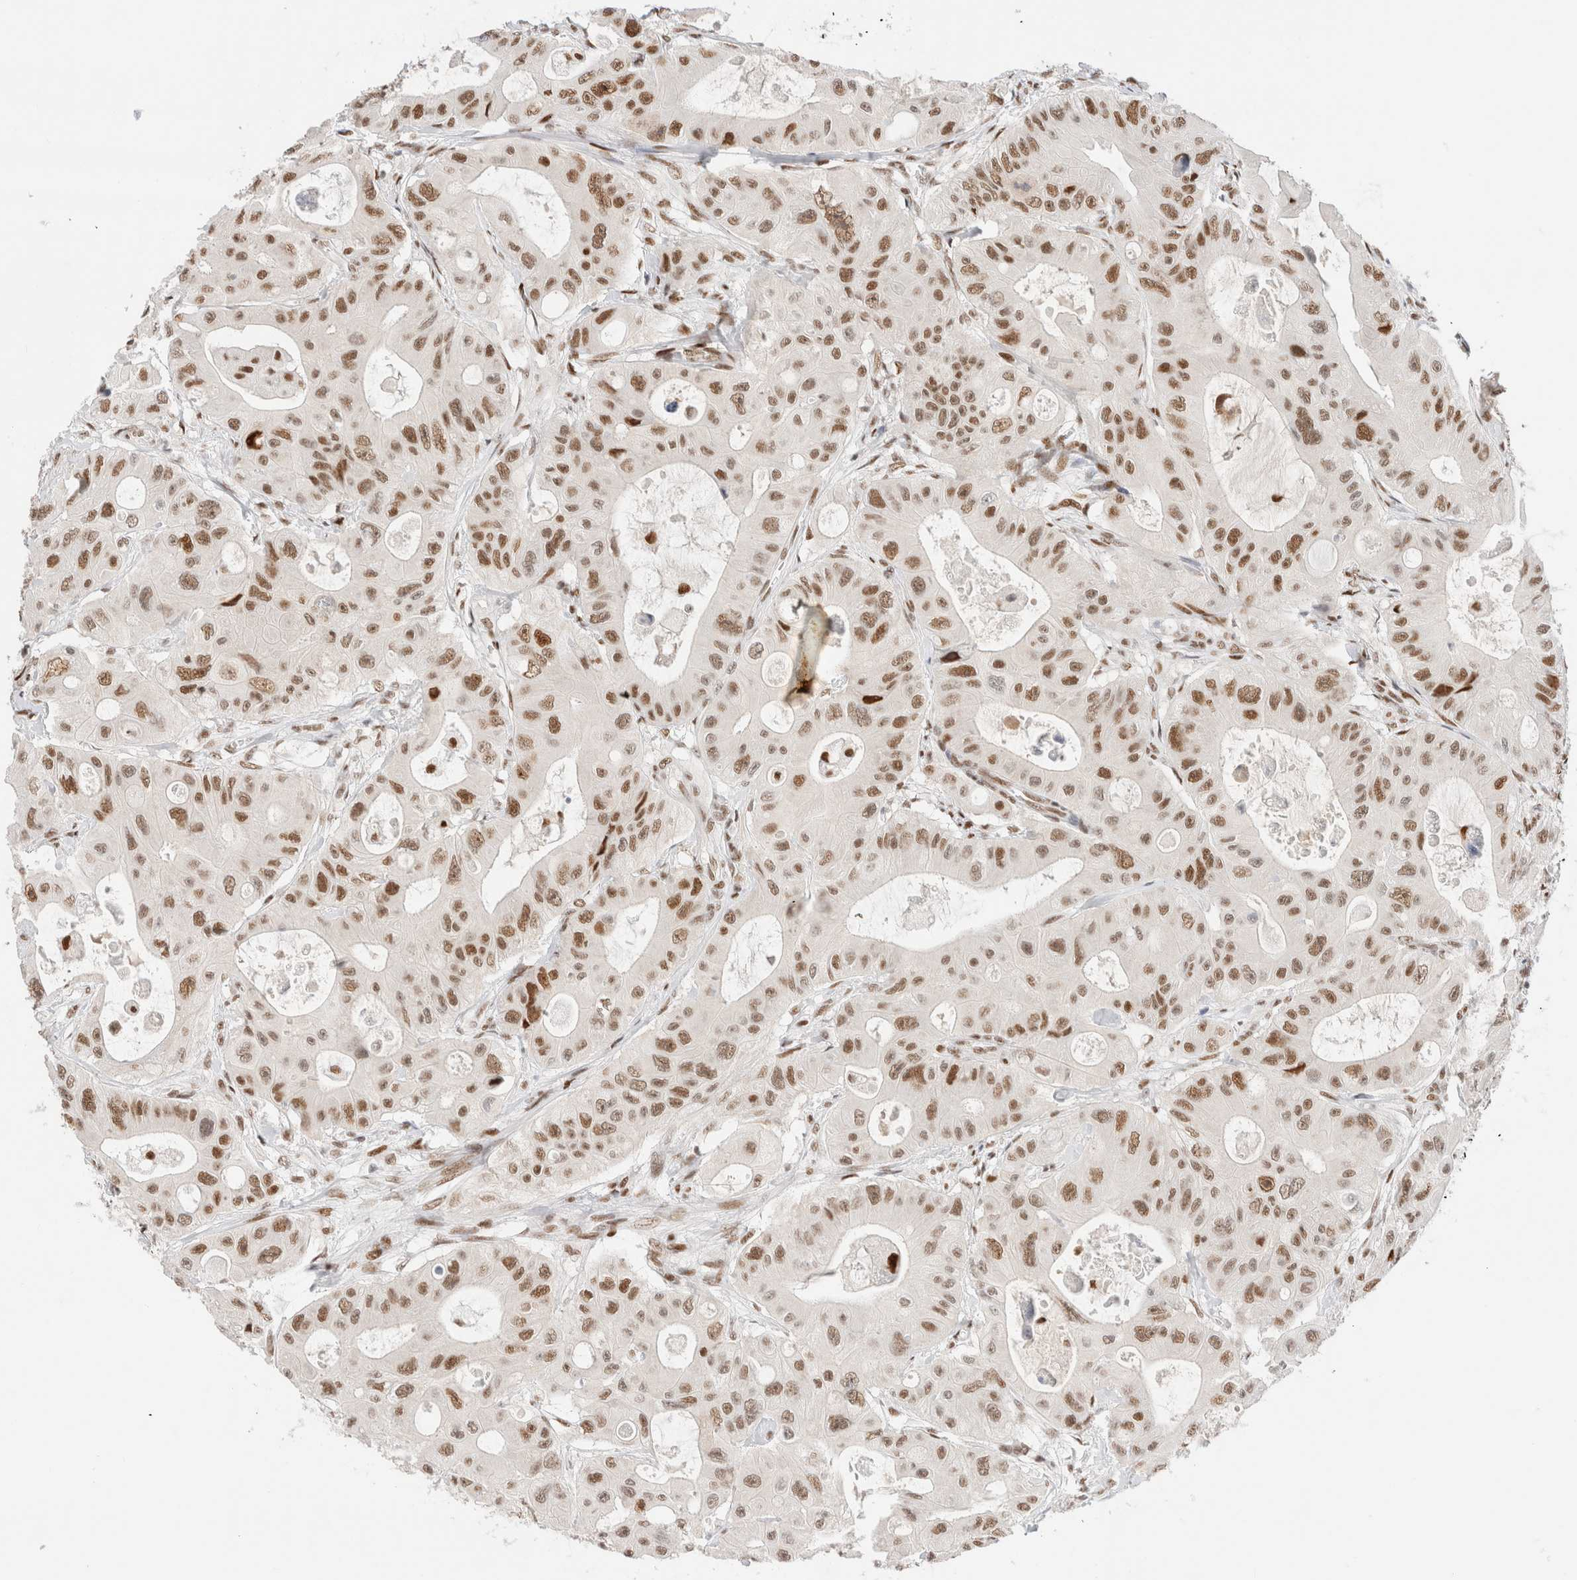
{"staining": {"intensity": "moderate", "quantity": ">75%", "location": "nuclear"}, "tissue": "colorectal cancer", "cell_type": "Tumor cells", "image_type": "cancer", "snomed": [{"axis": "morphology", "description": "Adenocarcinoma, NOS"}, {"axis": "topography", "description": "Colon"}], "caption": "Immunohistochemistry micrograph of colorectal cancer (adenocarcinoma) stained for a protein (brown), which exhibits medium levels of moderate nuclear expression in about >75% of tumor cells.", "gene": "ZNF282", "patient": {"sex": "female", "age": 46}}